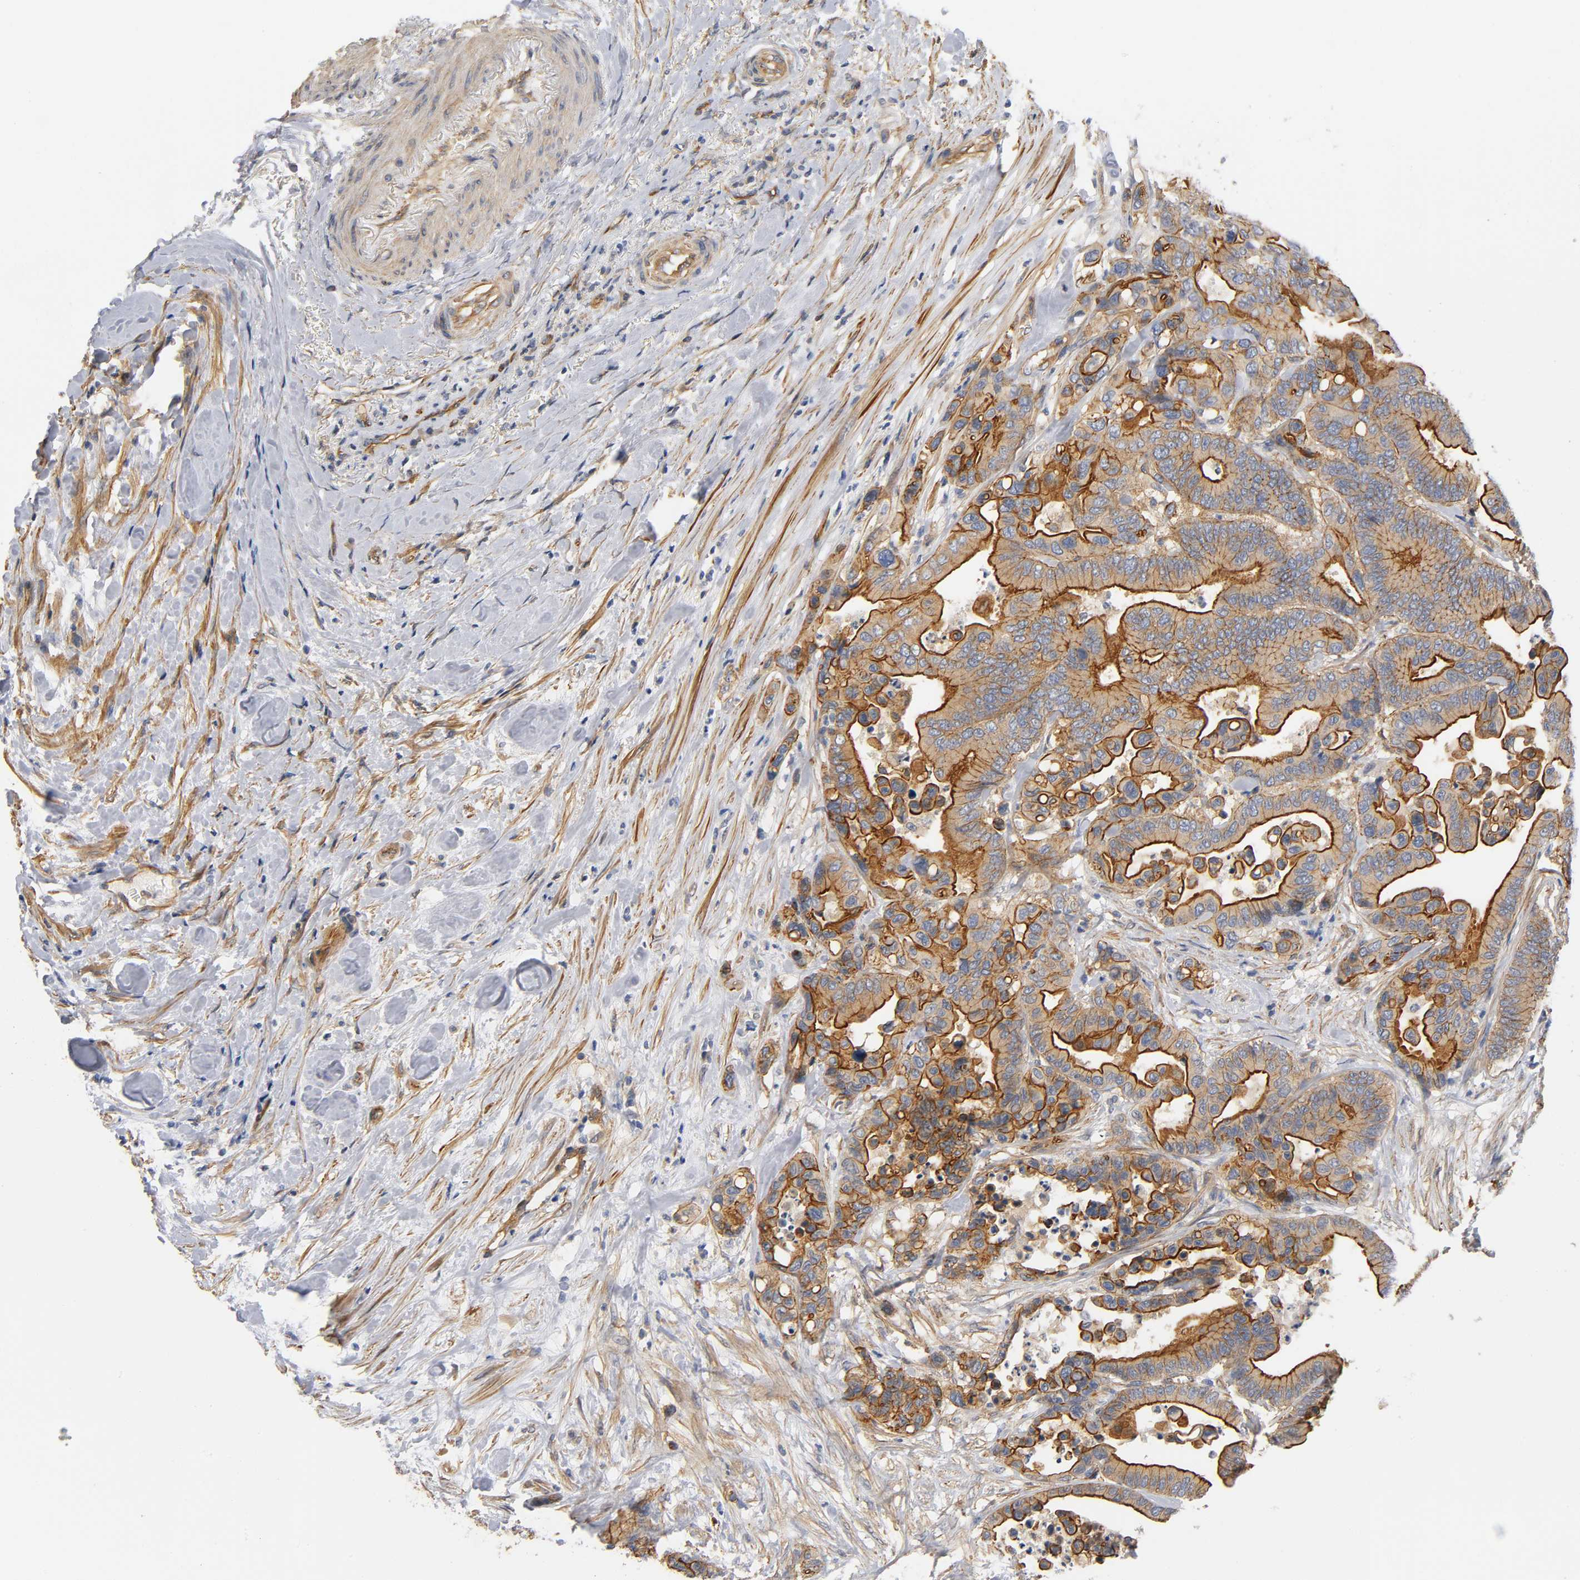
{"staining": {"intensity": "moderate", "quantity": ">75%", "location": "cytoplasmic/membranous"}, "tissue": "colorectal cancer", "cell_type": "Tumor cells", "image_type": "cancer", "snomed": [{"axis": "morphology", "description": "Adenocarcinoma, NOS"}, {"axis": "topography", "description": "Colon"}], "caption": "Human colorectal adenocarcinoma stained for a protein (brown) displays moderate cytoplasmic/membranous positive expression in about >75% of tumor cells.", "gene": "MARS1", "patient": {"sex": "male", "age": 82}}